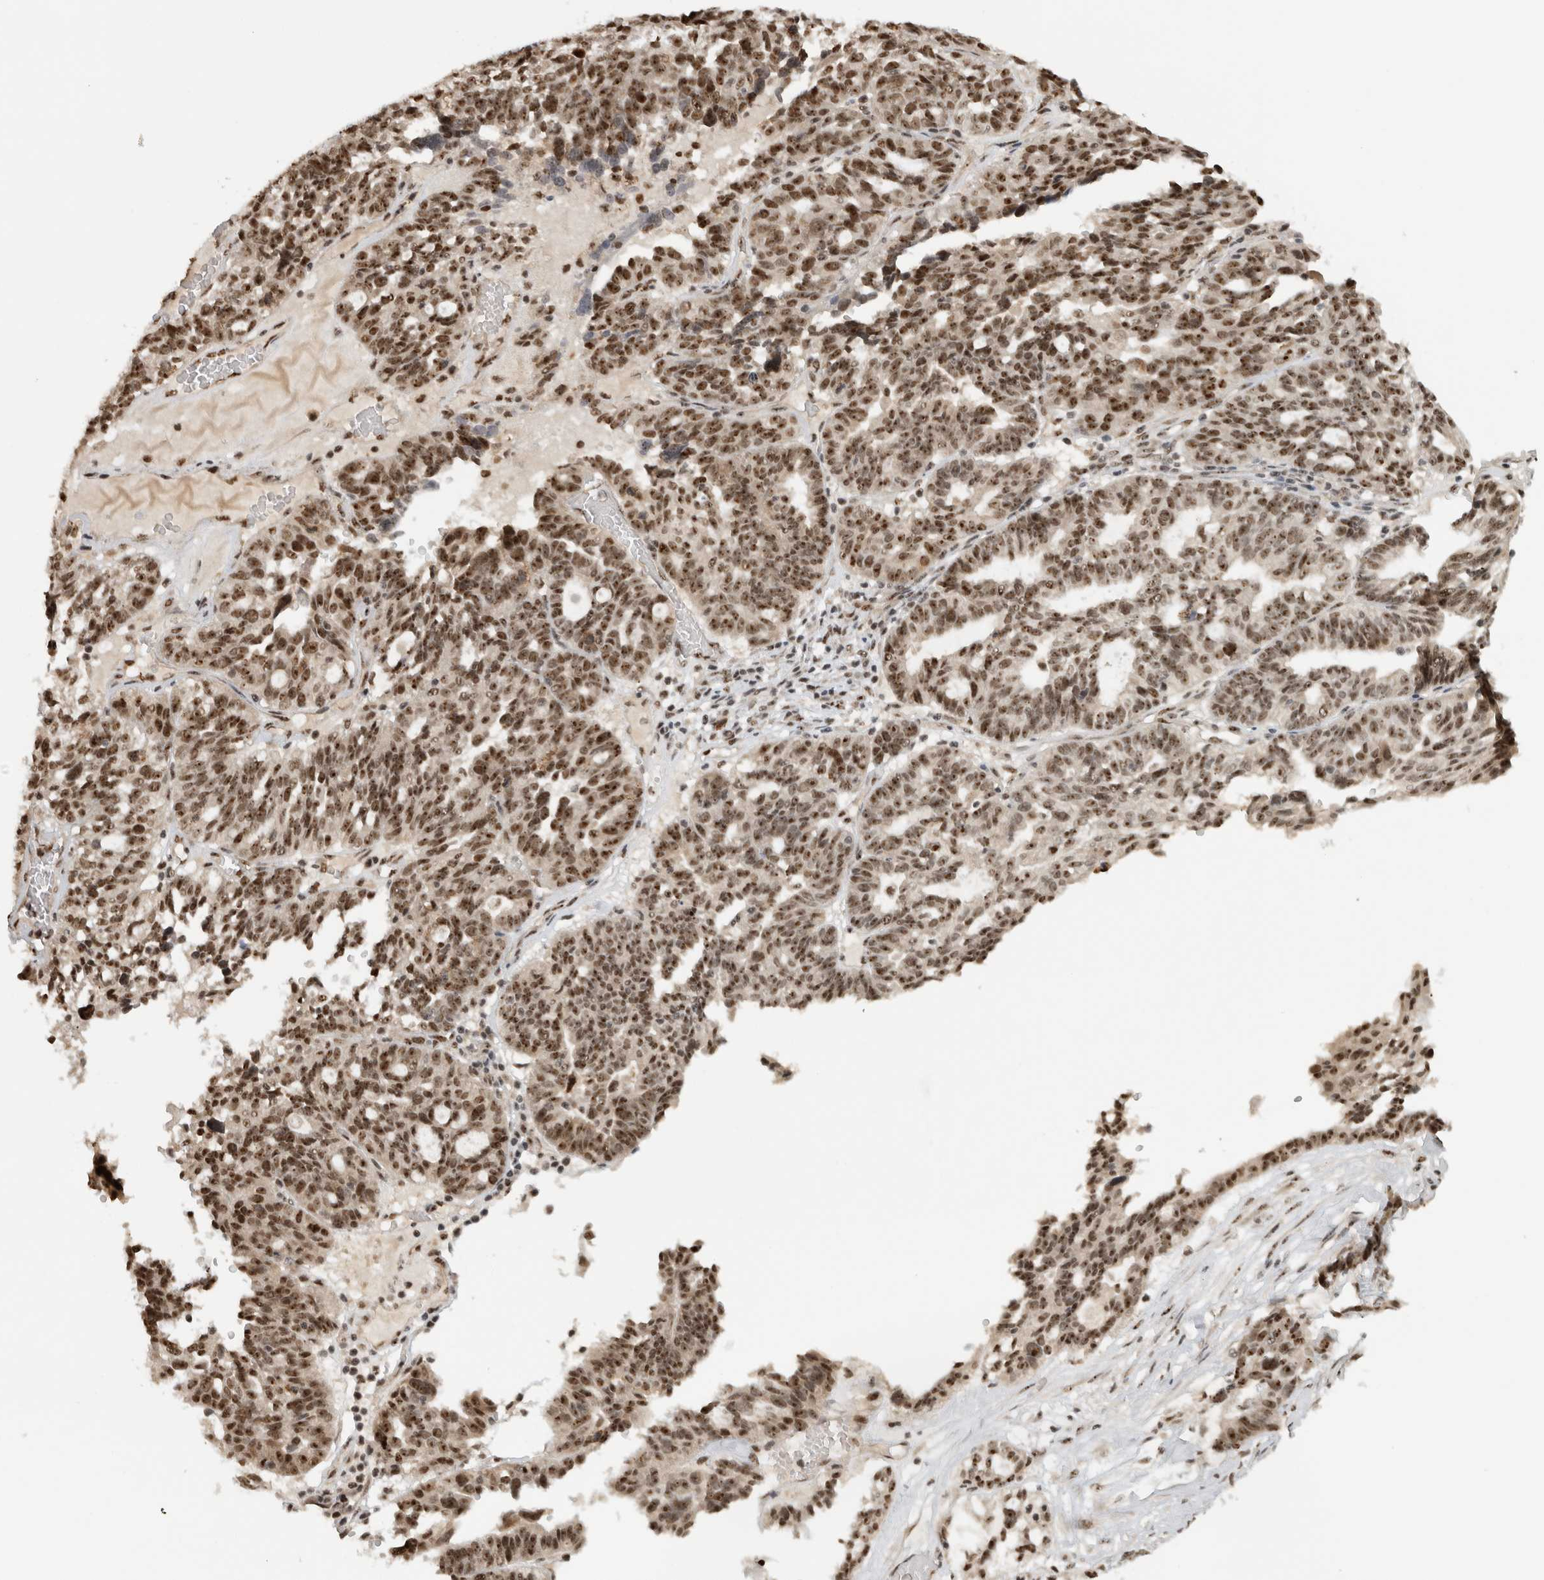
{"staining": {"intensity": "strong", "quantity": ">75%", "location": "nuclear"}, "tissue": "ovarian cancer", "cell_type": "Tumor cells", "image_type": "cancer", "snomed": [{"axis": "morphology", "description": "Cystadenocarcinoma, serous, NOS"}, {"axis": "topography", "description": "Ovary"}], "caption": "Immunohistochemistry (IHC) (DAB (3,3'-diaminobenzidine)) staining of human ovarian cancer shows strong nuclear protein staining in about >75% of tumor cells.", "gene": "EBNA1BP2", "patient": {"sex": "female", "age": 59}}